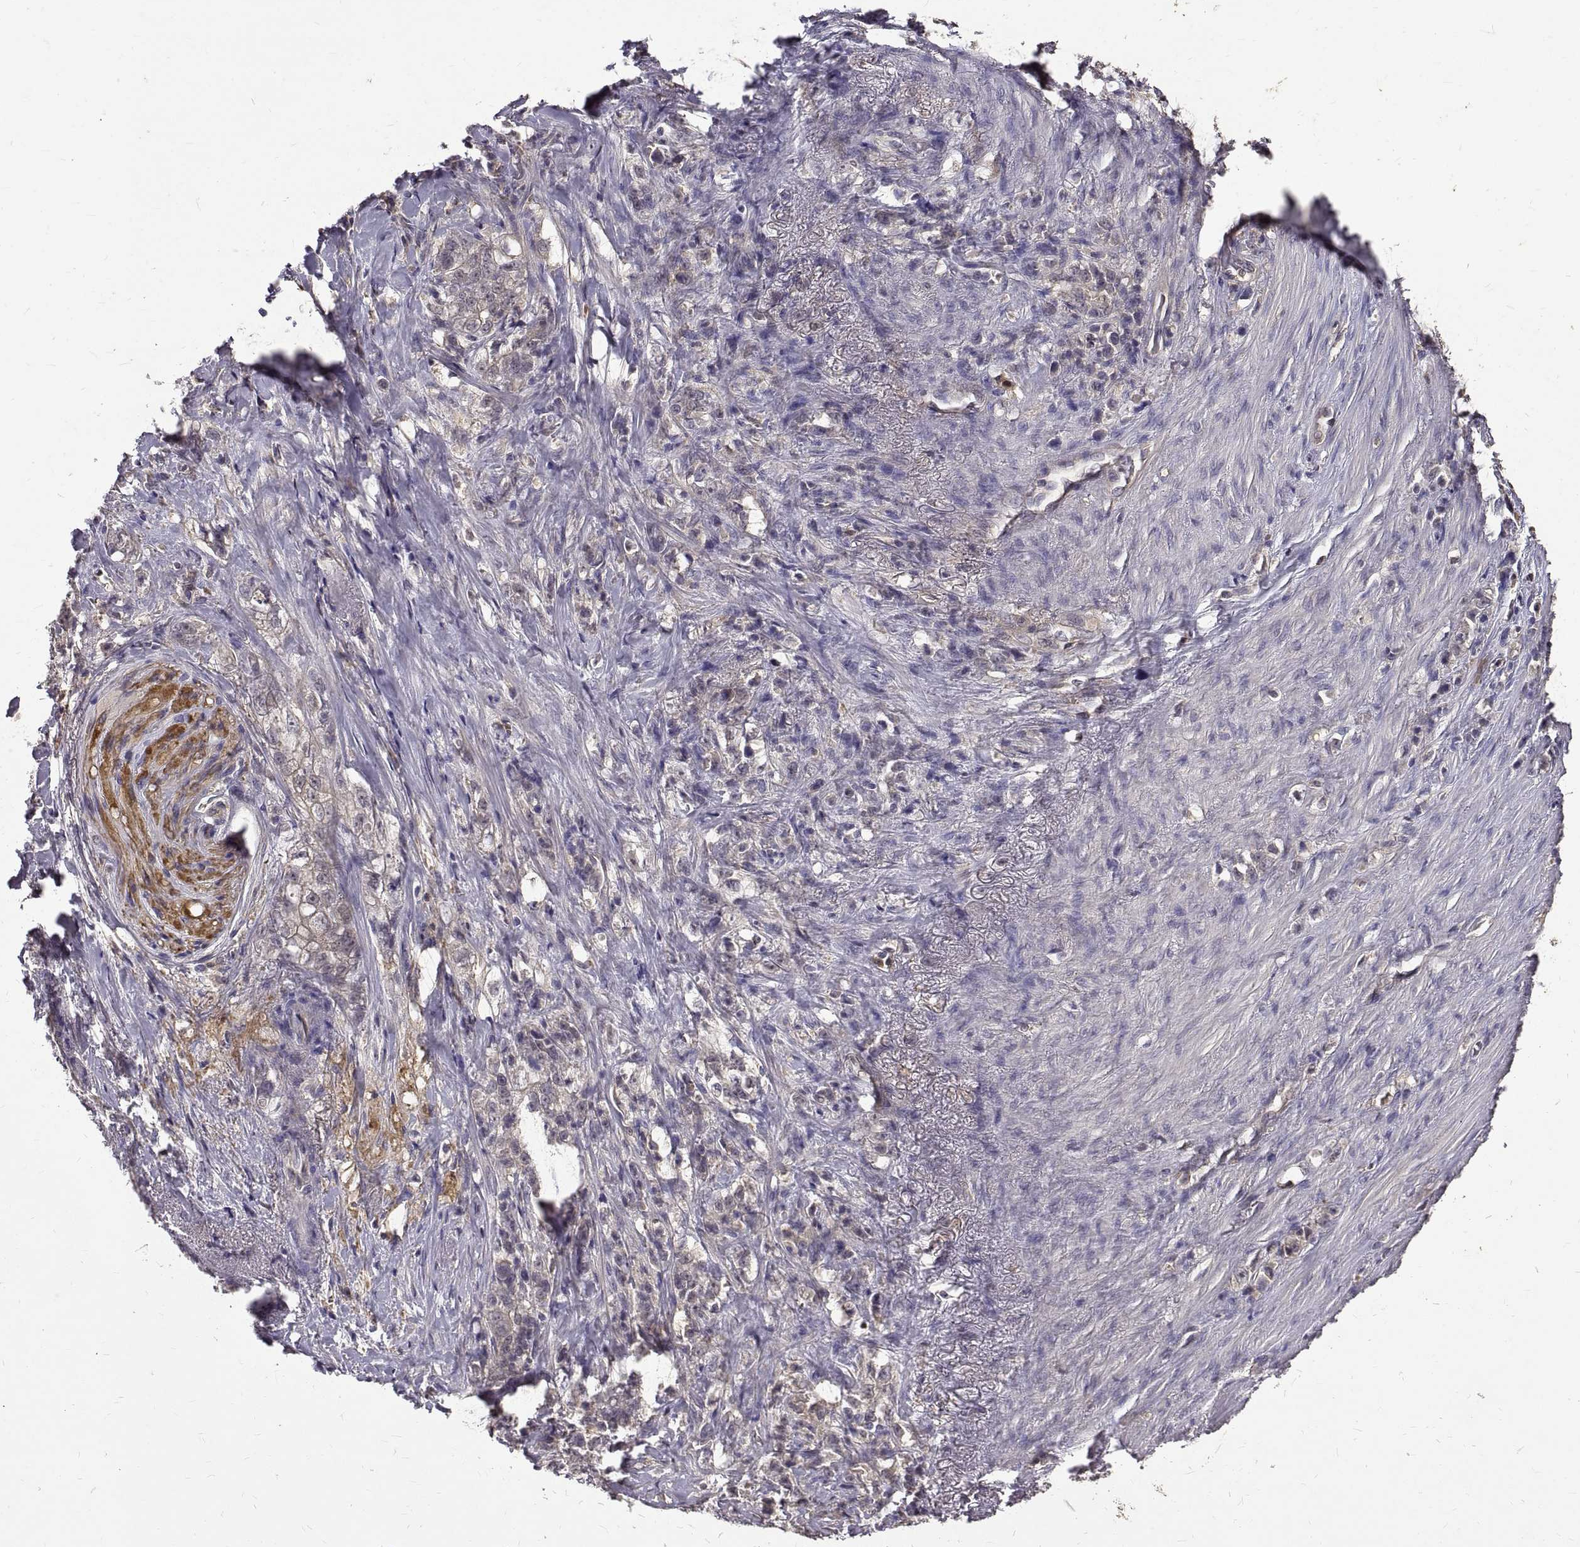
{"staining": {"intensity": "weak", "quantity": "<25%", "location": "cytoplasmic/membranous"}, "tissue": "stomach cancer", "cell_type": "Tumor cells", "image_type": "cancer", "snomed": [{"axis": "morphology", "description": "Adenocarcinoma, NOS"}, {"axis": "topography", "description": "Stomach, lower"}], "caption": "Tumor cells are negative for brown protein staining in stomach cancer.", "gene": "PEA15", "patient": {"sex": "male", "age": 88}}